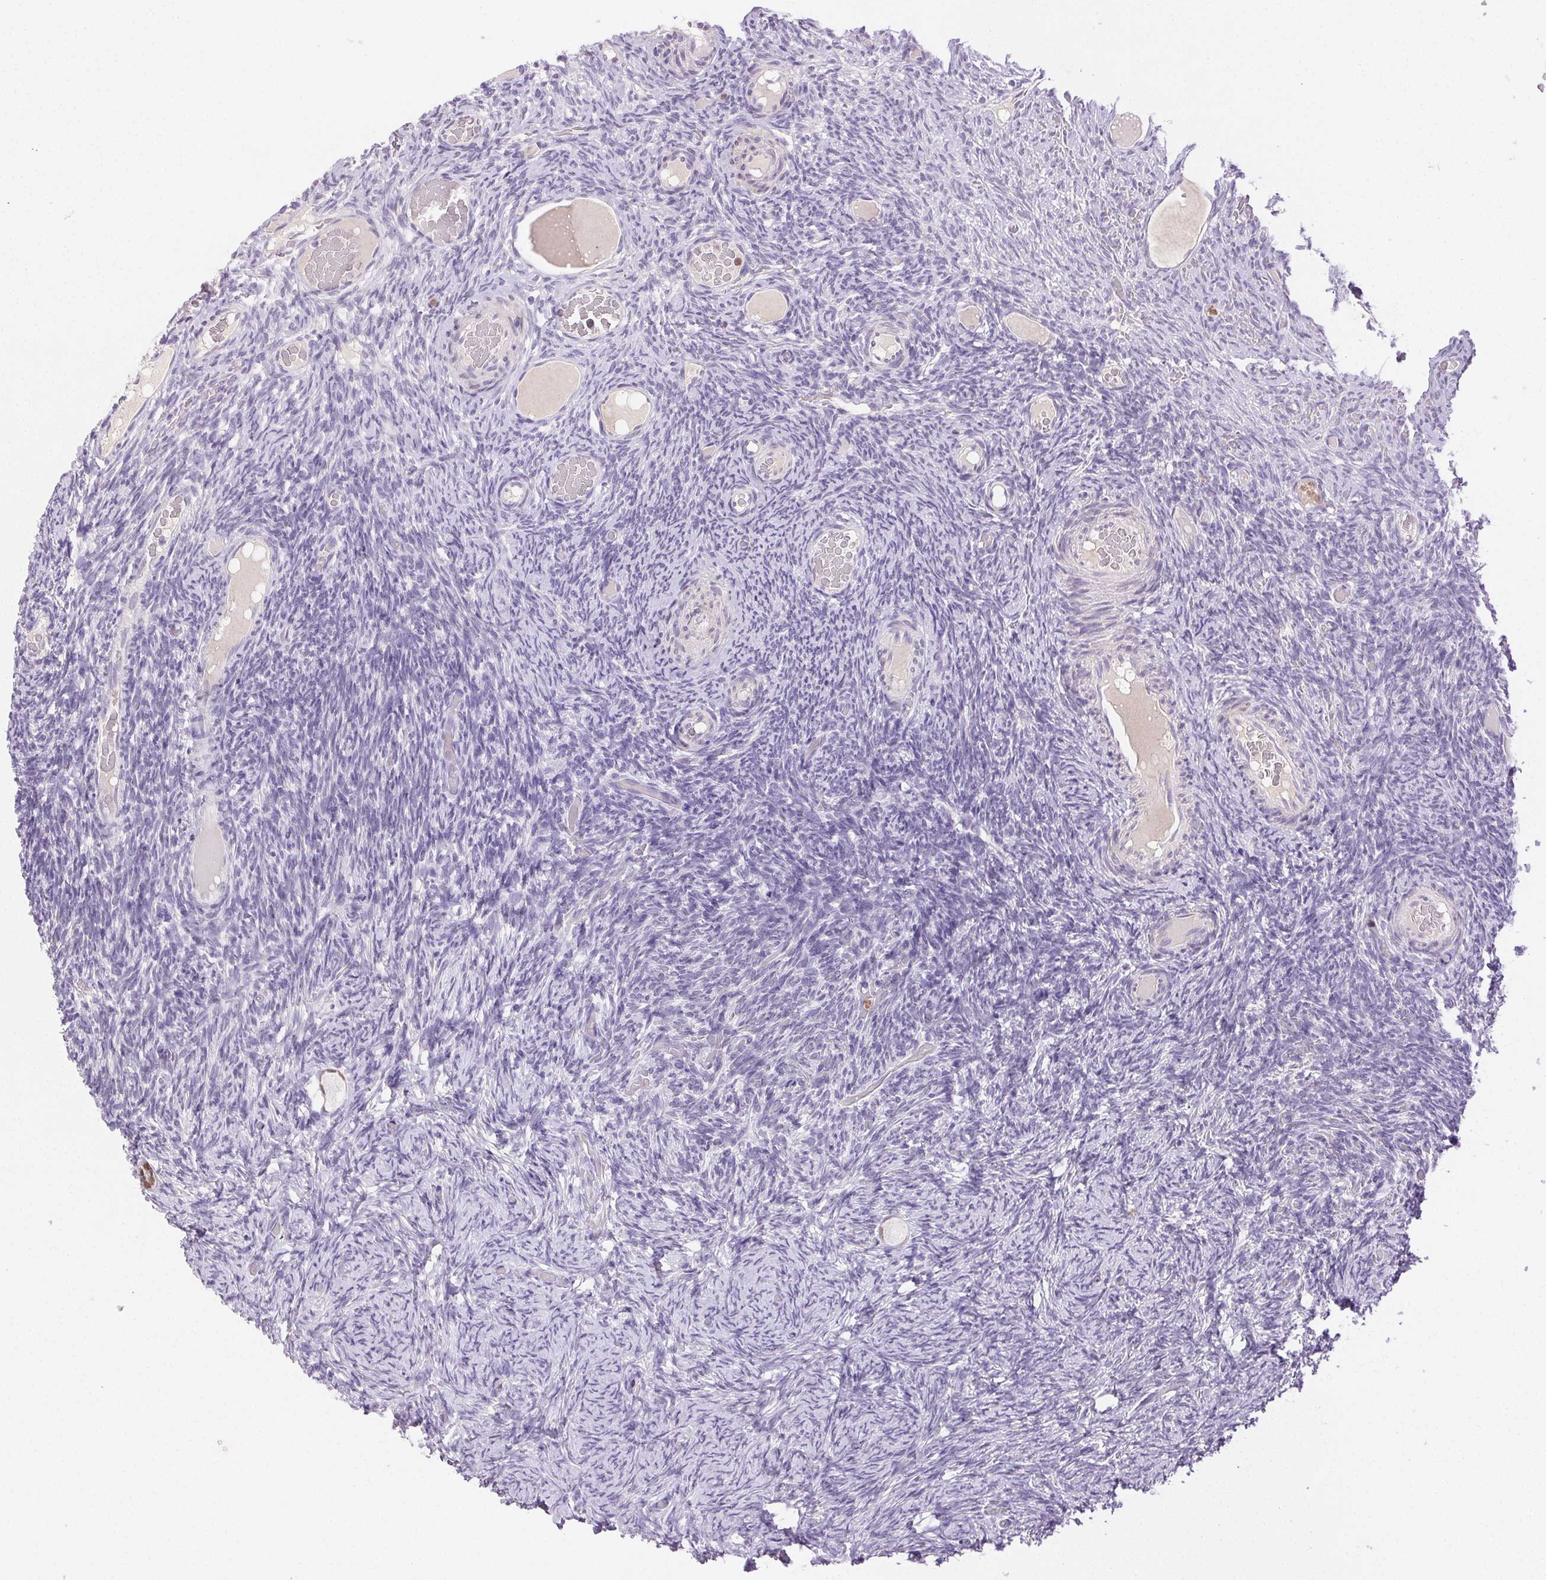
{"staining": {"intensity": "moderate", "quantity": ">75%", "location": "nuclear"}, "tissue": "ovary", "cell_type": "Follicle cells", "image_type": "normal", "snomed": [{"axis": "morphology", "description": "Normal tissue, NOS"}, {"axis": "topography", "description": "Ovary"}], "caption": "Protein analysis of unremarkable ovary displays moderate nuclear expression in about >75% of follicle cells. (DAB (3,3'-diaminobenzidine) = brown stain, brightfield microscopy at high magnification).", "gene": "EMX2", "patient": {"sex": "female", "age": 34}}